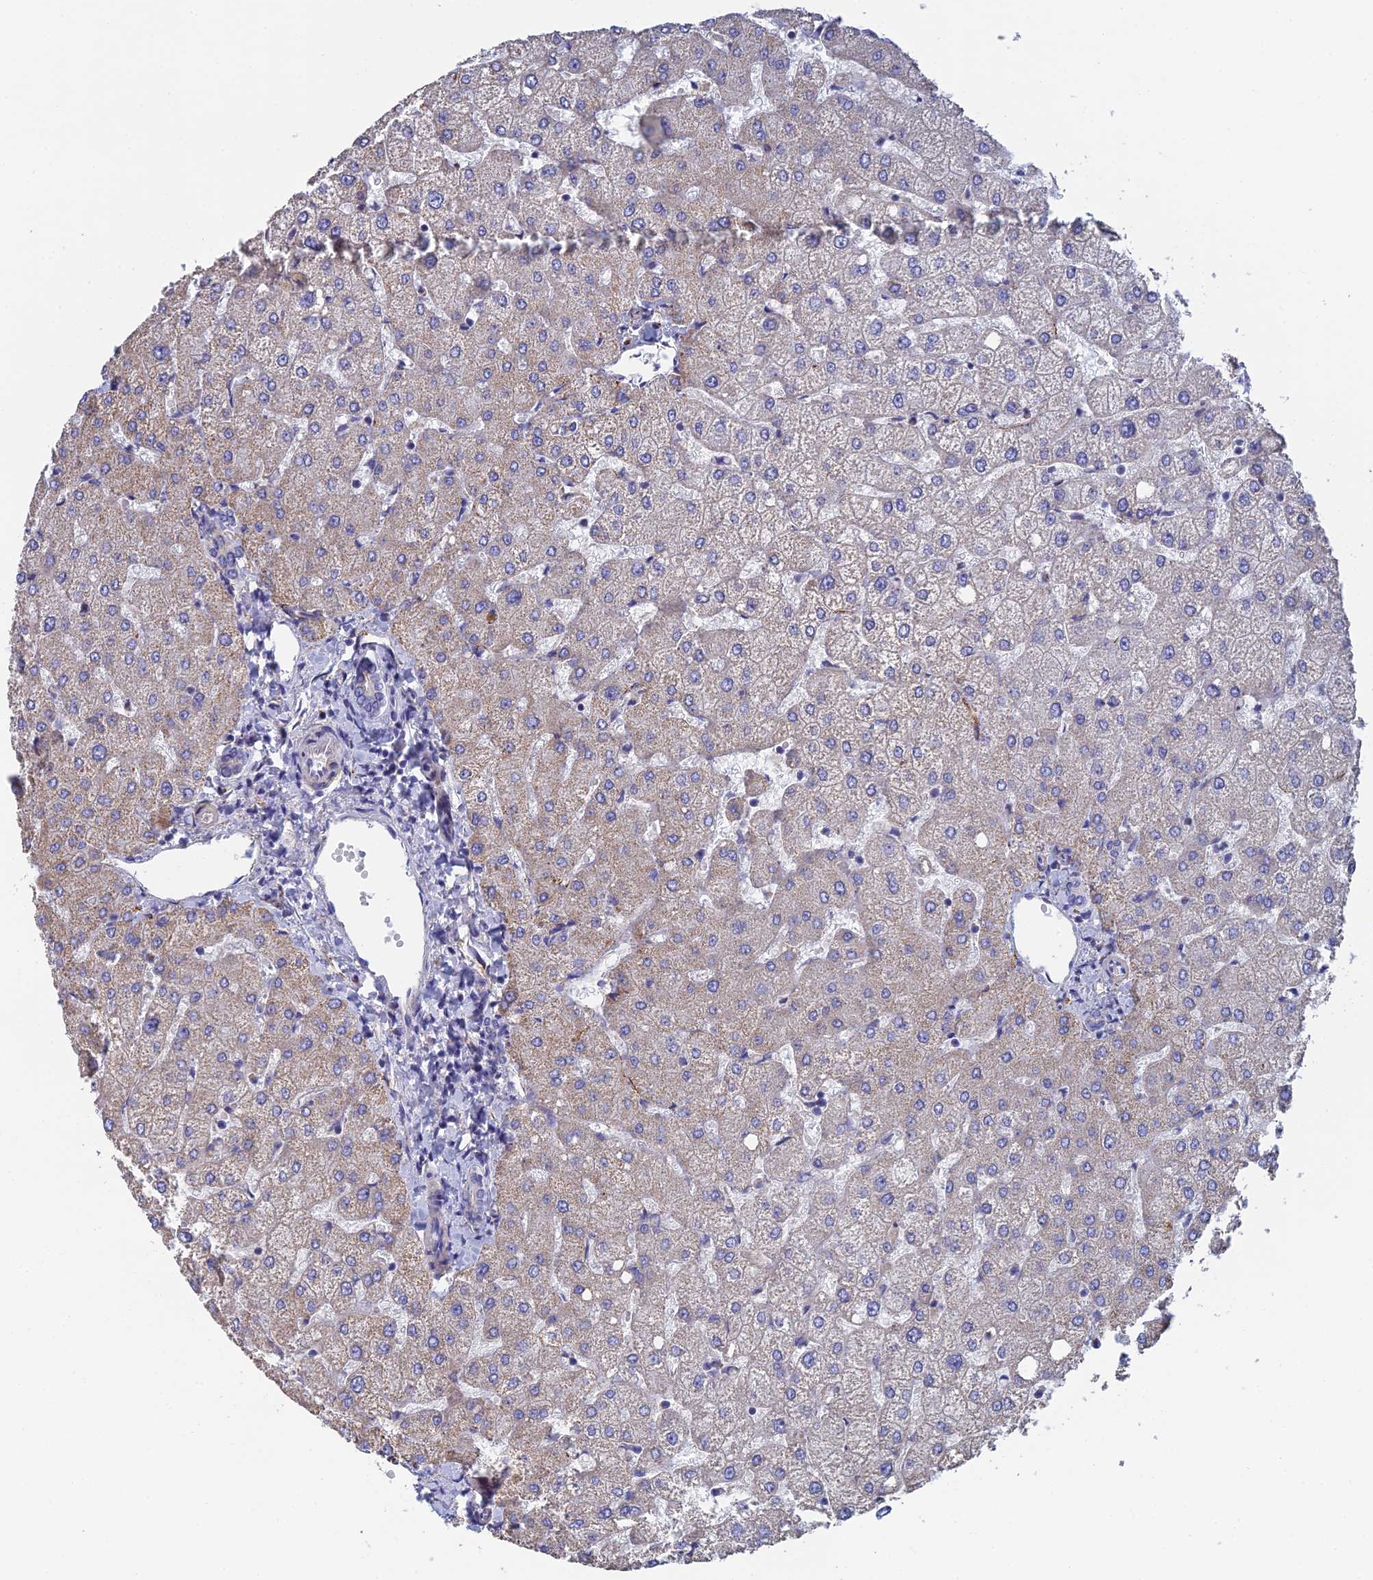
{"staining": {"intensity": "negative", "quantity": "none", "location": "none"}, "tissue": "liver", "cell_type": "Cholangiocytes", "image_type": "normal", "snomed": [{"axis": "morphology", "description": "Normal tissue, NOS"}, {"axis": "topography", "description": "Liver"}], "caption": "Micrograph shows no protein staining in cholangiocytes of normal liver. (DAB immunohistochemistry, high magnification).", "gene": "PCDHA5", "patient": {"sex": "female", "age": 54}}